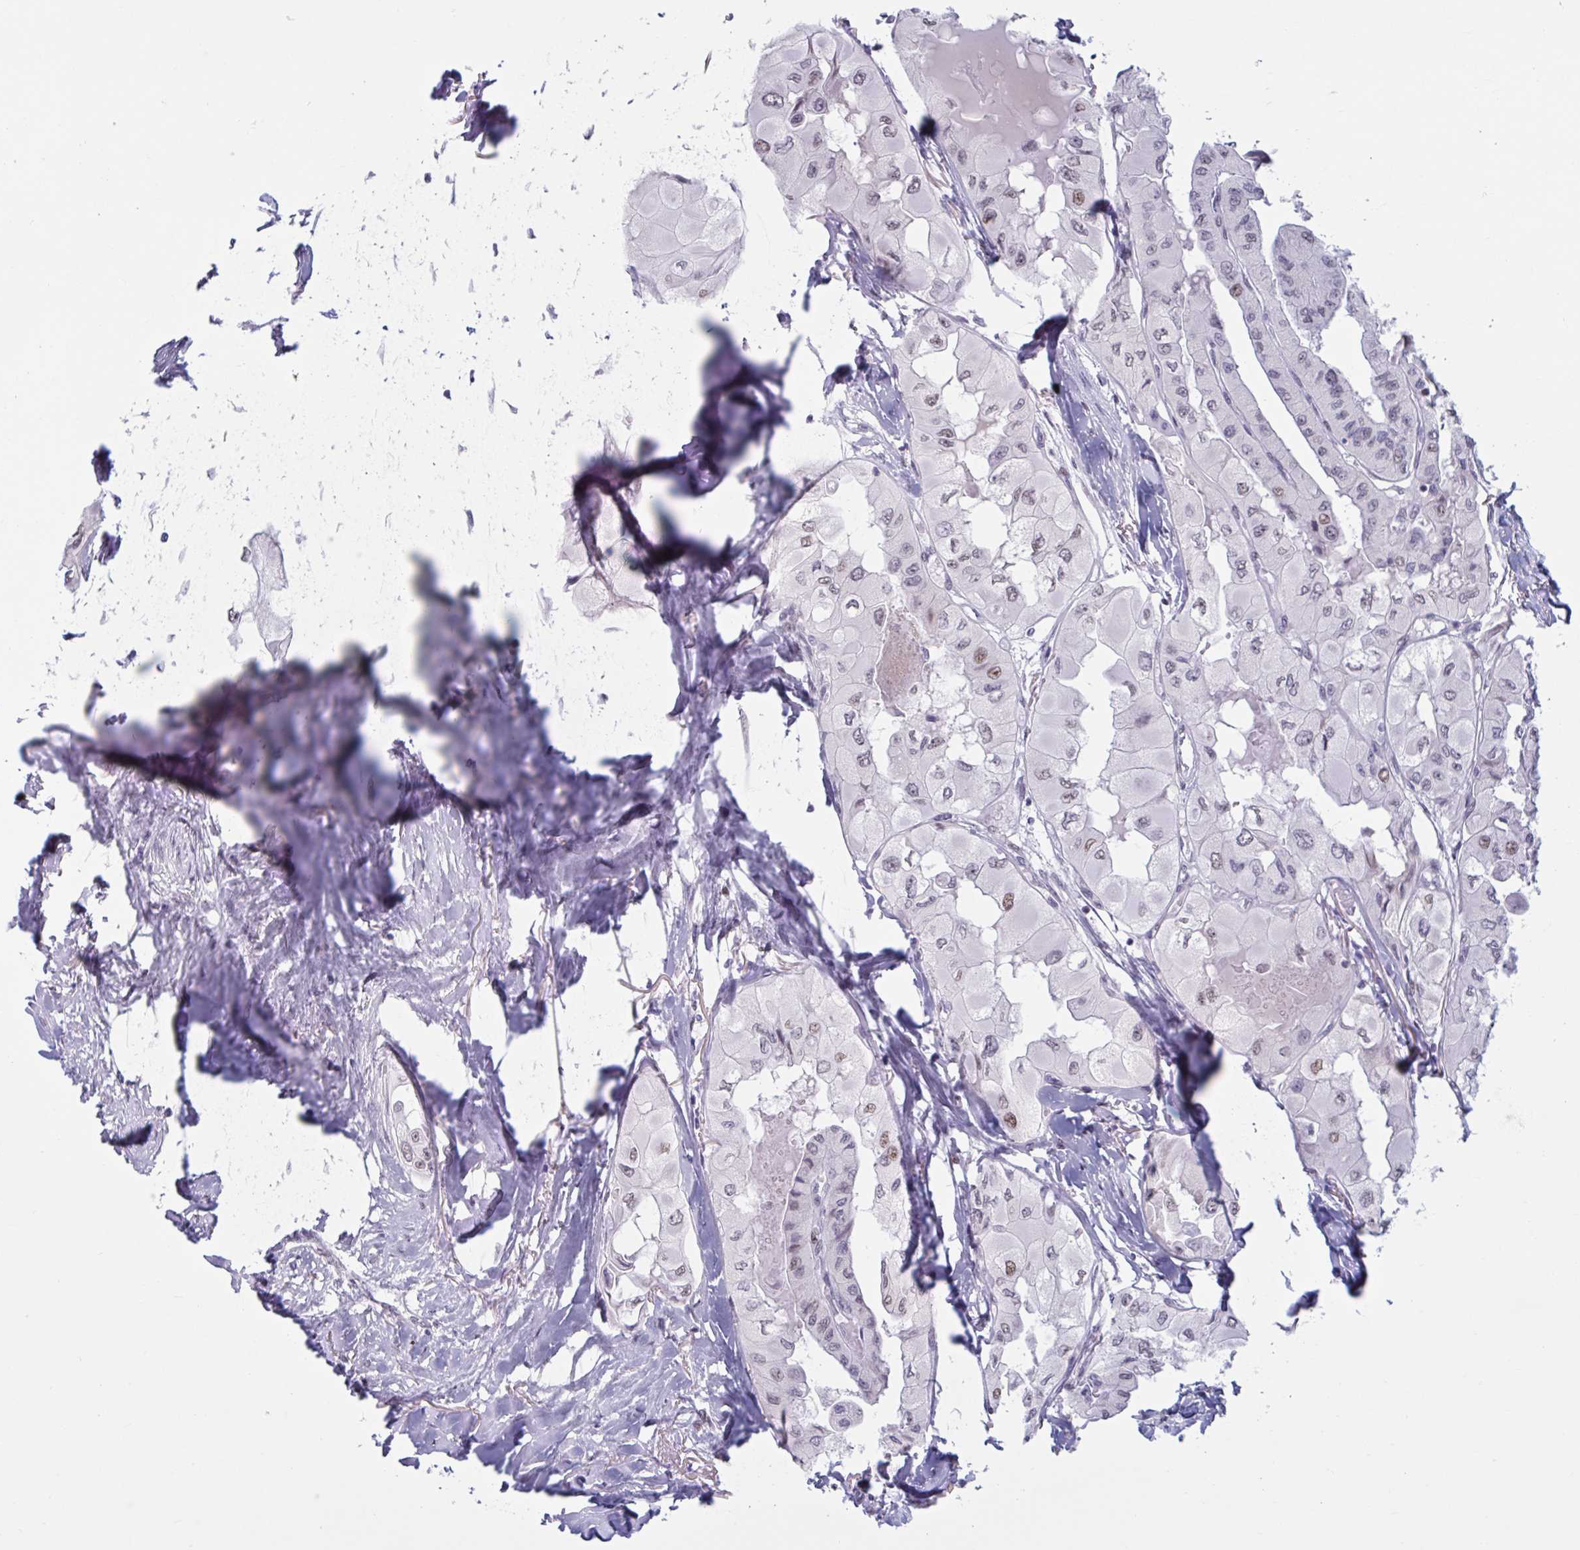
{"staining": {"intensity": "weak", "quantity": ">75%", "location": "nuclear"}, "tissue": "thyroid cancer", "cell_type": "Tumor cells", "image_type": "cancer", "snomed": [{"axis": "morphology", "description": "Normal tissue, NOS"}, {"axis": "morphology", "description": "Papillary adenocarcinoma, NOS"}, {"axis": "topography", "description": "Thyroid gland"}], "caption": "Immunohistochemistry image of neoplastic tissue: human thyroid papillary adenocarcinoma stained using immunohistochemistry (IHC) reveals low levels of weak protein expression localized specifically in the nuclear of tumor cells, appearing as a nuclear brown color.", "gene": "HSD17B6", "patient": {"sex": "female", "age": 59}}